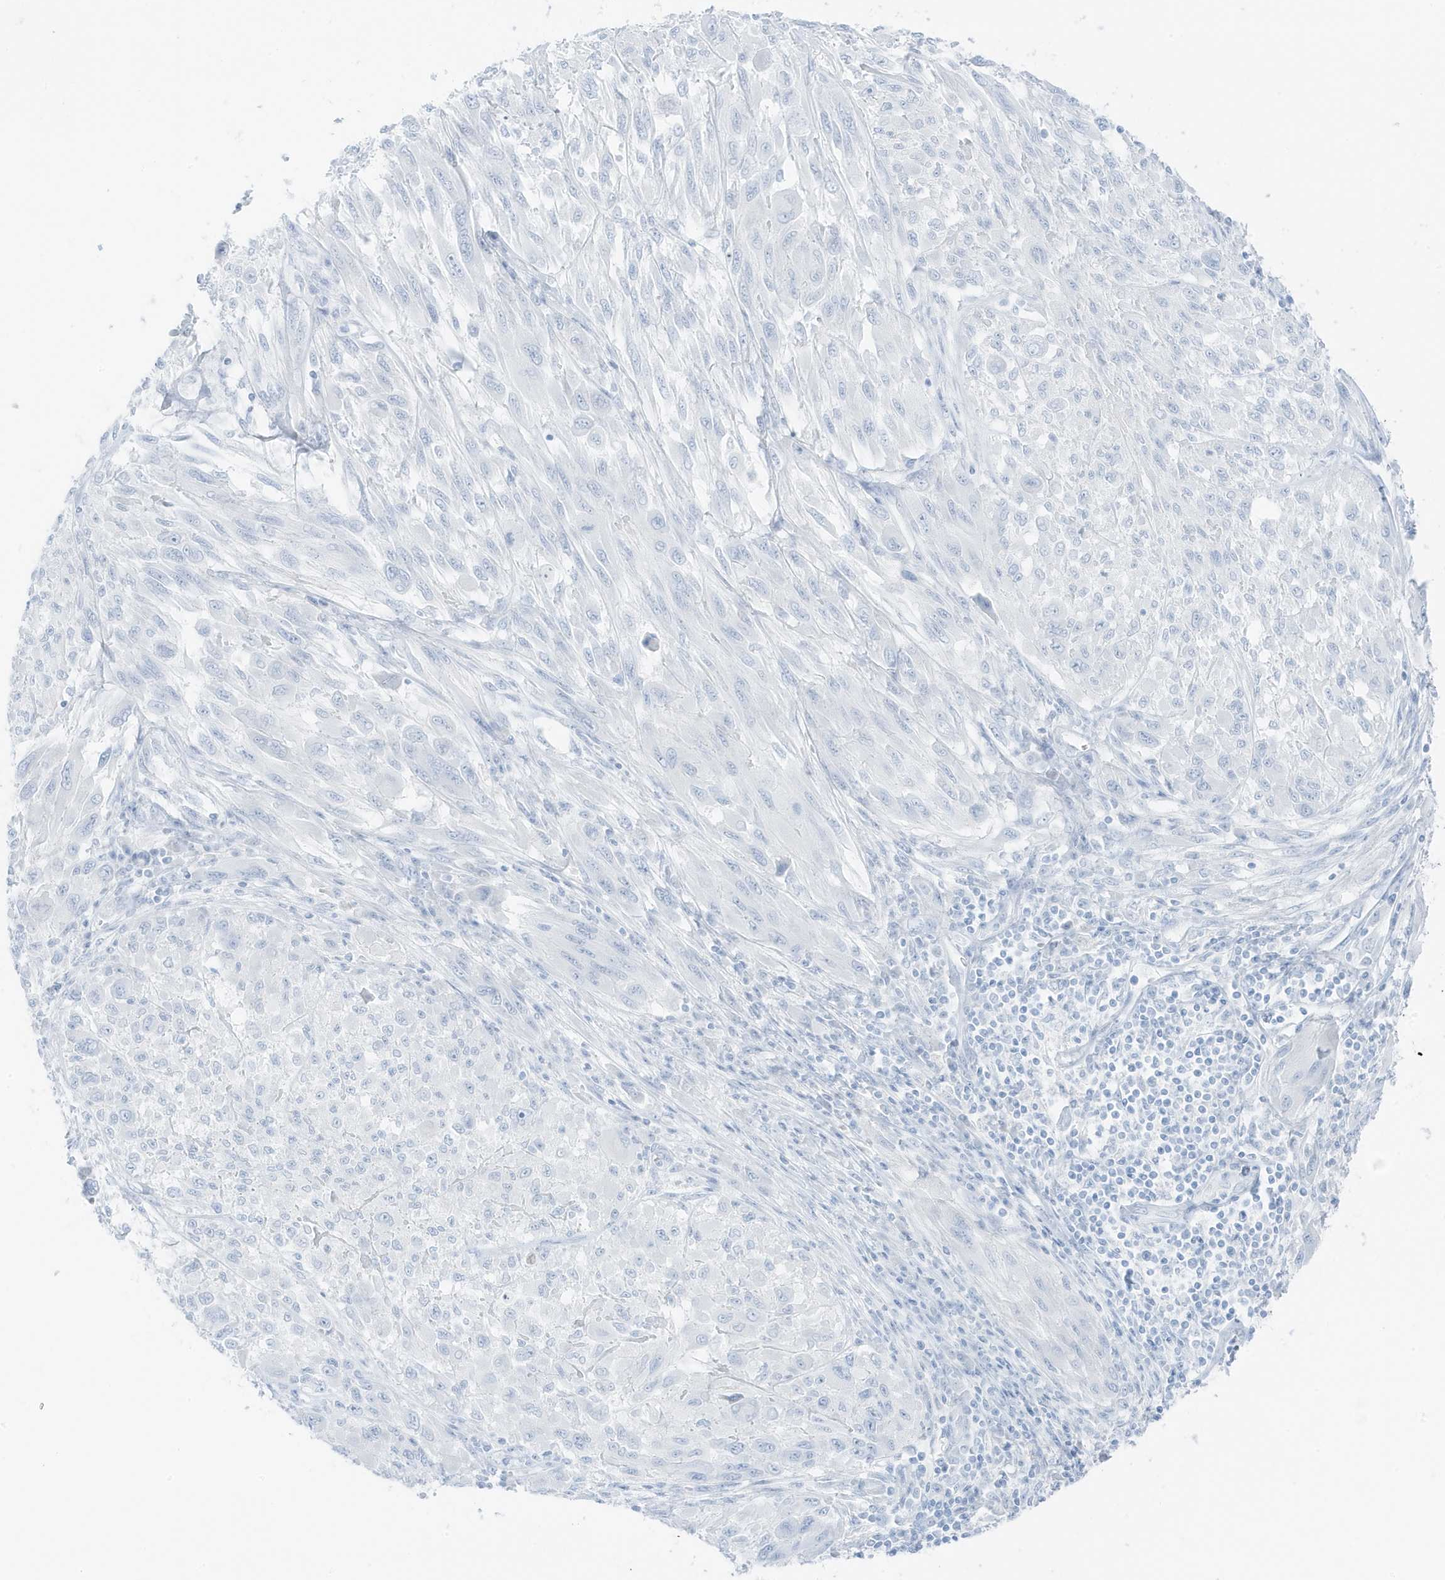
{"staining": {"intensity": "negative", "quantity": "none", "location": "none"}, "tissue": "melanoma", "cell_type": "Tumor cells", "image_type": "cancer", "snomed": [{"axis": "morphology", "description": "Malignant melanoma, NOS"}, {"axis": "topography", "description": "Skin"}], "caption": "Tumor cells show no significant protein positivity in malignant melanoma.", "gene": "SLC22A13", "patient": {"sex": "female", "age": 91}}